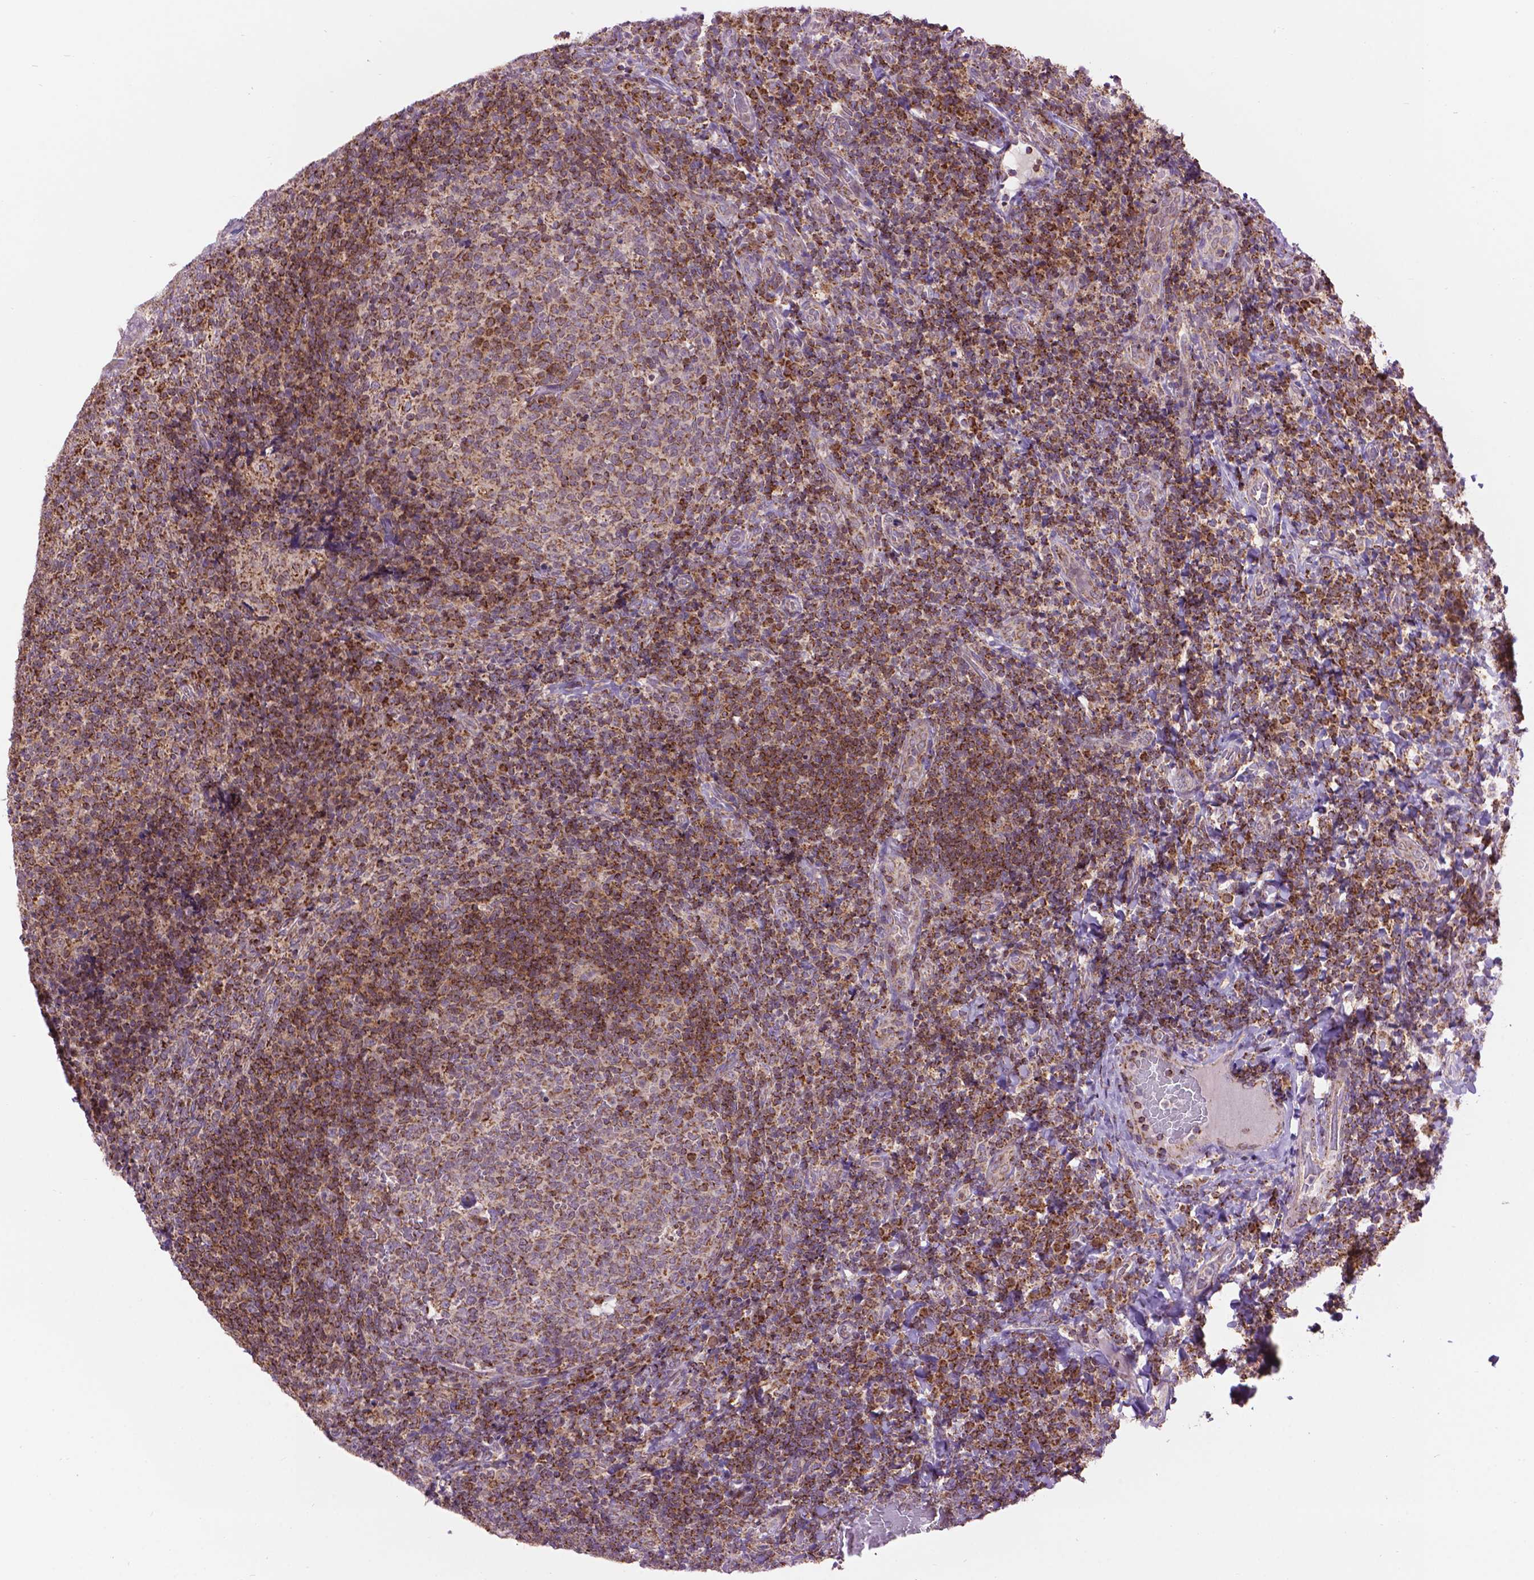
{"staining": {"intensity": "strong", "quantity": "<25%", "location": "cytoplasmic/membranous"}, "tissue": "tonsil", "cell_type": "Germinal center cells", "image_type": "normal", "snomed": [{"axis": "morphology", "description": "Normal tissue, NOS"}, {"axis": "topography", "description": "Tonsil"}], "caption": "Tonsil stained for a protein (brown) displays strong cytoplasmic/membranous positive positivity in about <25% of germinal center cells.", "gene": "PYCR3", "patient": {"sex": "male", "age": 17}}